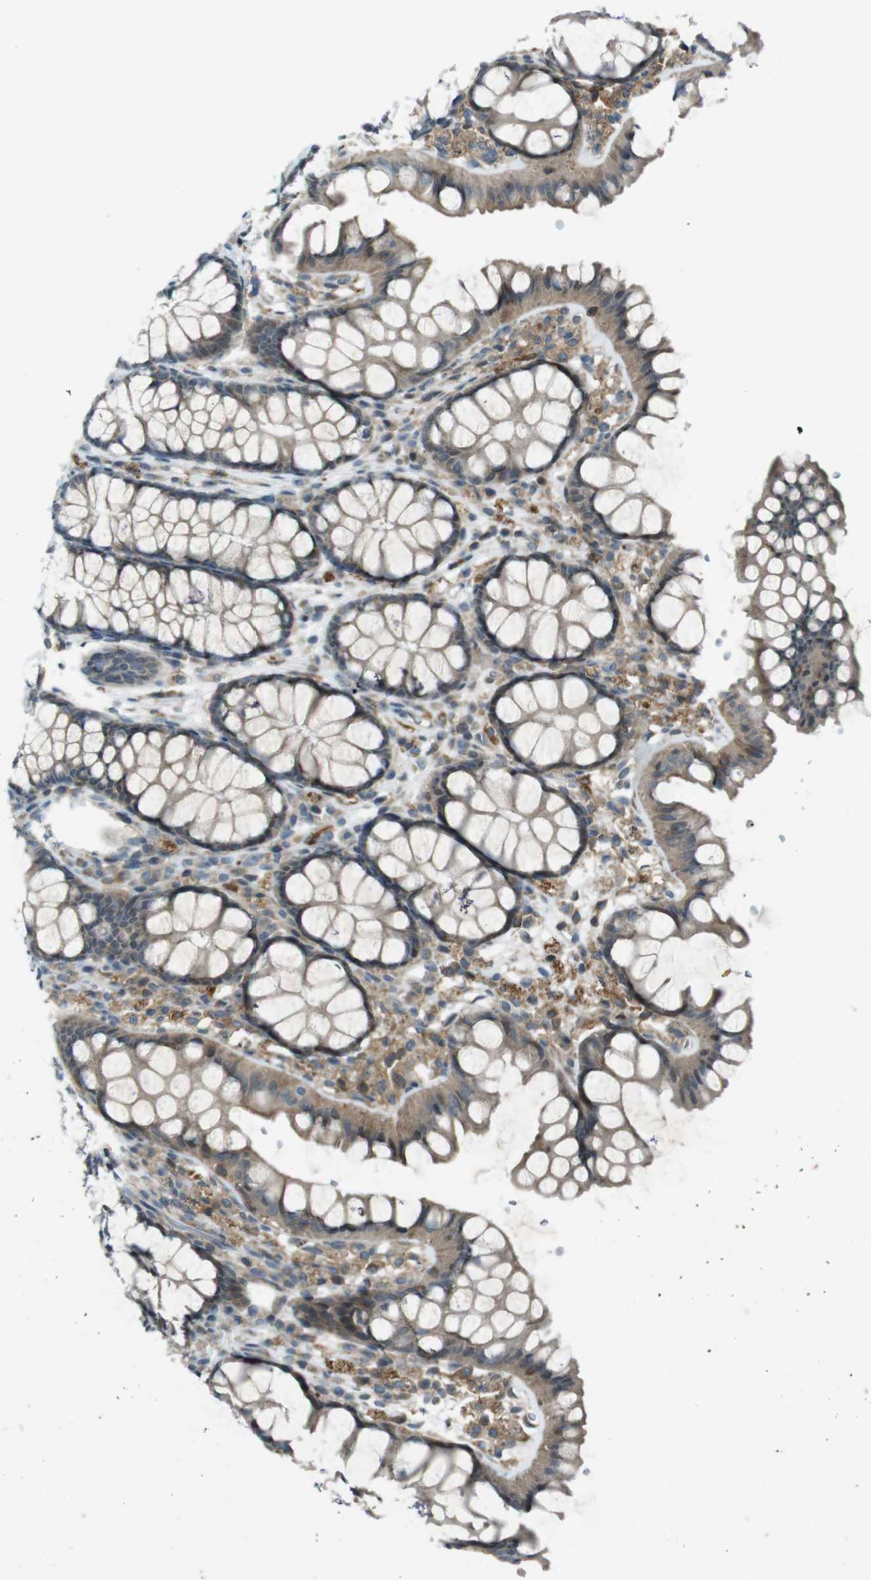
{"staining": {"intensity": "moderate", "quantity": ">75%", "location": "cytoplasmic/membranous"}, "tissue": "colon", "cell_type": "Endothelial cells", "image_type": "normal", "snomed": [{"axis": "morphology", "description": "Normal tissue, NOS"}, {"axis": "topography", "description": "Colon"}], "caption": "Immunohistochemistry (DAB) staining of benign human colon exhibits moderate cytoplasmic/membranous protein expression in about >75% of endothelial cells.", "gene": "ZYX", "patient": {"sex": "female", "age": 55}}